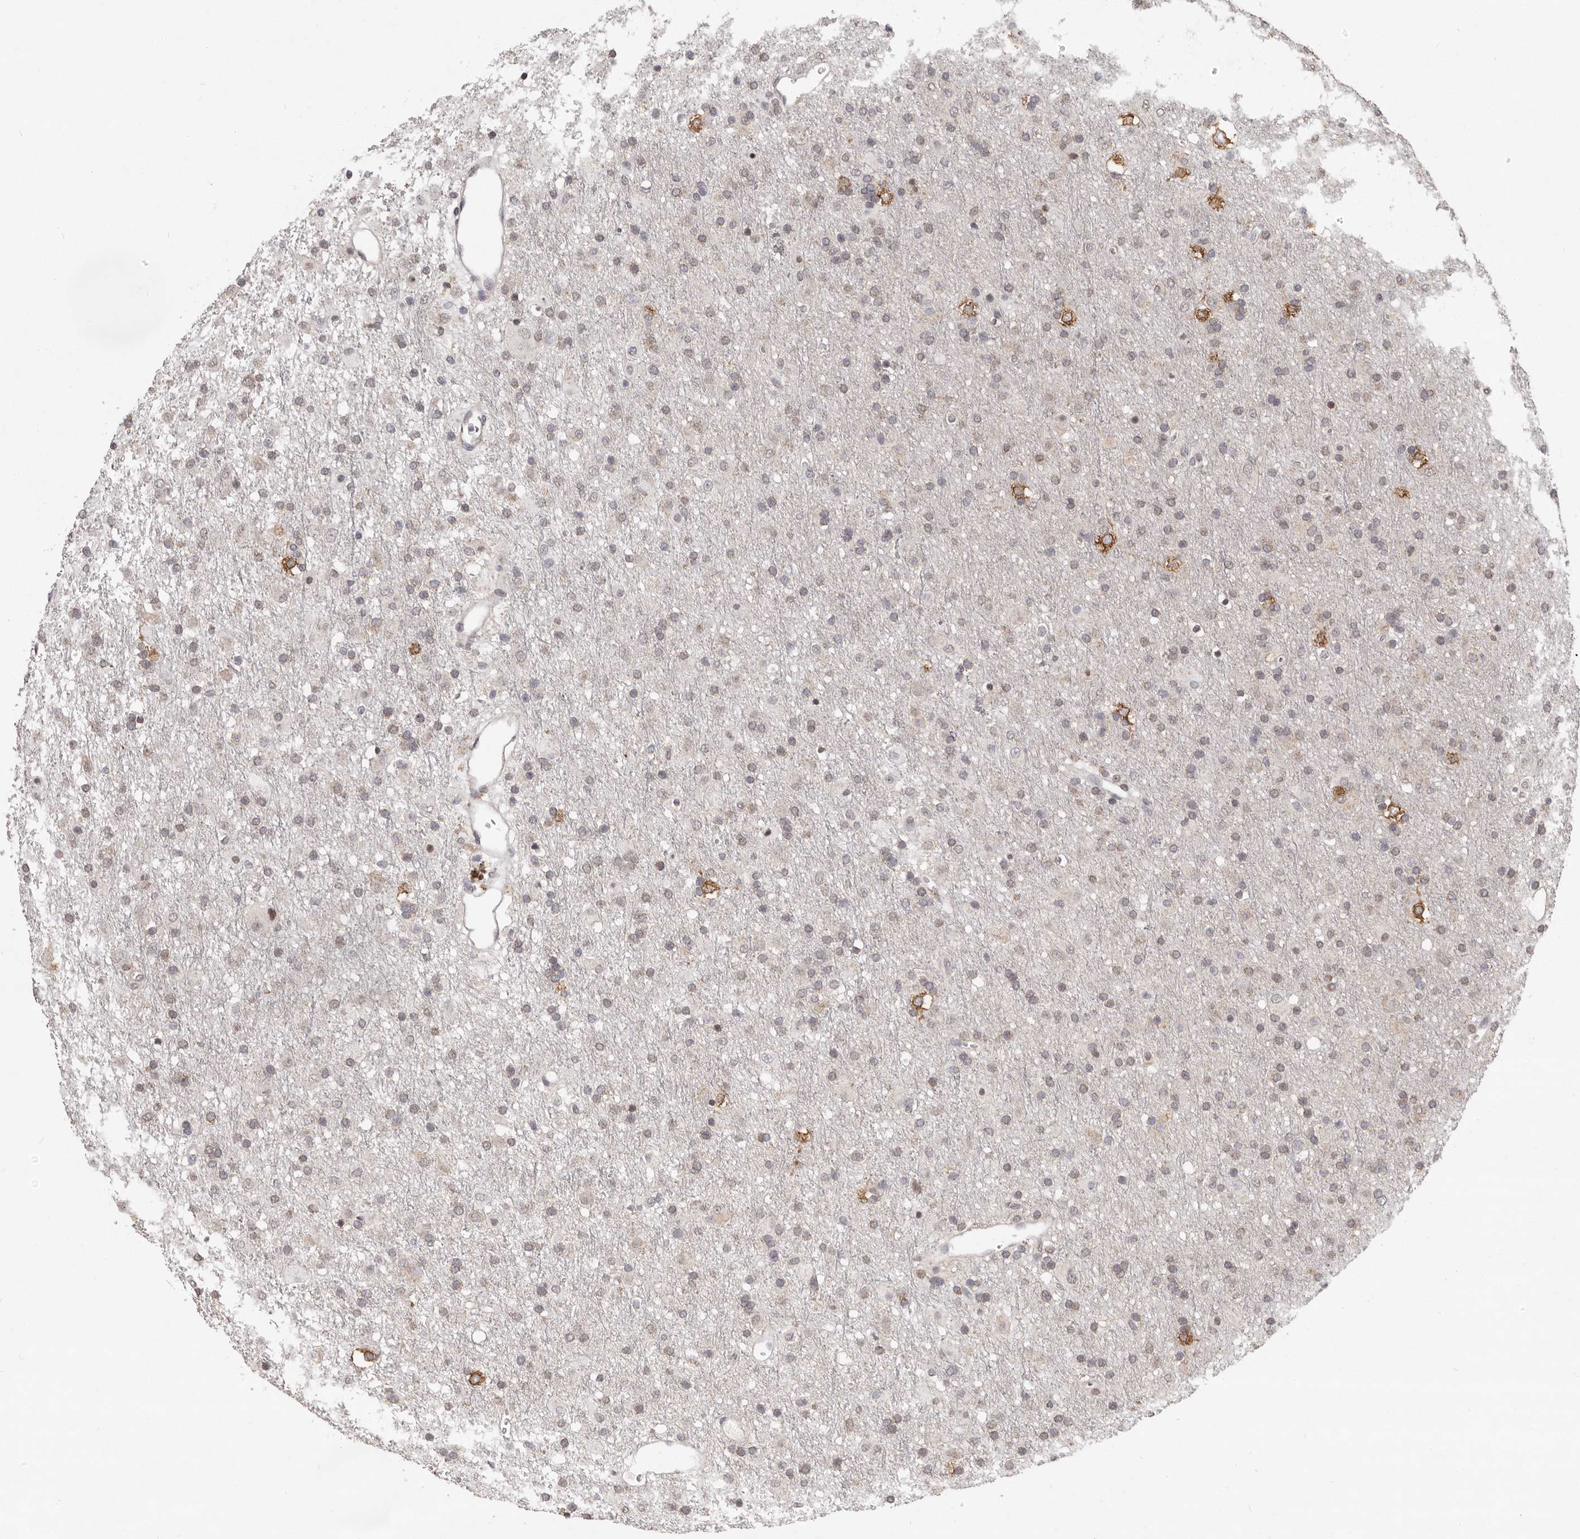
{"staining": {"intensity": "weak", "quantity": "25%-75%", "location": "cytoplasmic/membranous"}, "tissue": "glioma", "cell_type": "Tumor cells", "image_type": "cancer", "snomed": [{"axis": "morphology", "description": "Glioma, malignant, Low grade"}, {"axis": "topography", "description": "Brain"}], "caption": "A high-resolution image shows IHC staining of malignant glioma (low-grade), which reveals weak cytoplasmic/membranous positivity in approximately 25%-75% of tumor cells. (Stains: DAB in brown, nuclei in blue, Microscopy: brightfield microscopy at high magnification).", "gene": "LINGO2", "patient": {"sex": "male", "age": 65}}